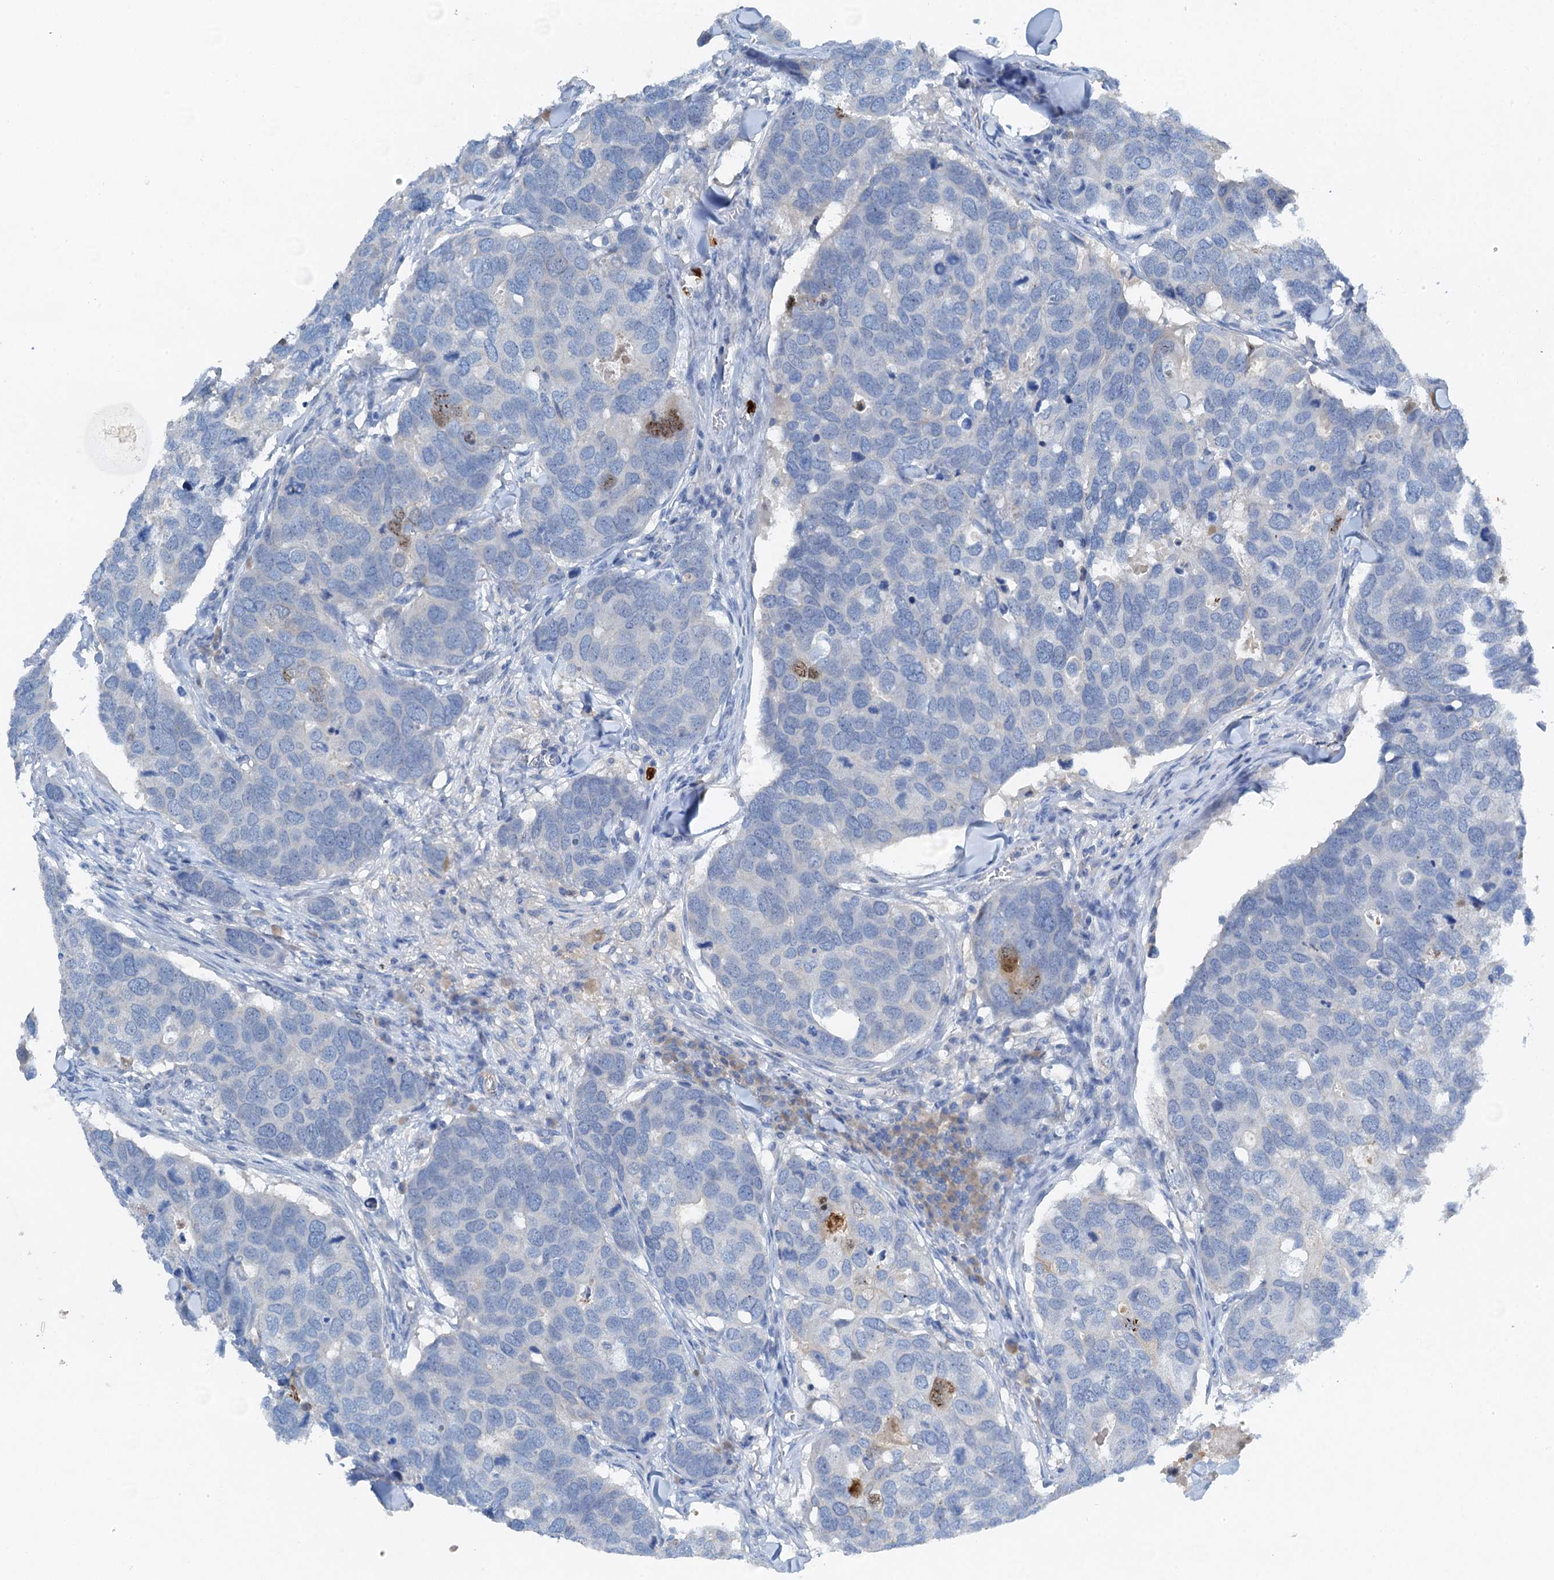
{"staining": {"intensity": "negative", "quantity": "none", "location": "none"}, "tissue": "breast cancer", "cell_type": "Tumor cells", "image_type": "cancer", "snomed": [{"axis": "morphology", "description": "Duct carcinoma"}, {"axis": "topography", "description": "Breast"}], "caption": "Breast infiltrating ductal carcinoma was stained to show a protein in brown. There is no significant staining in tumor cells.", "gene": "OTOA", "patient": {"sex": "female", "age": 83}}